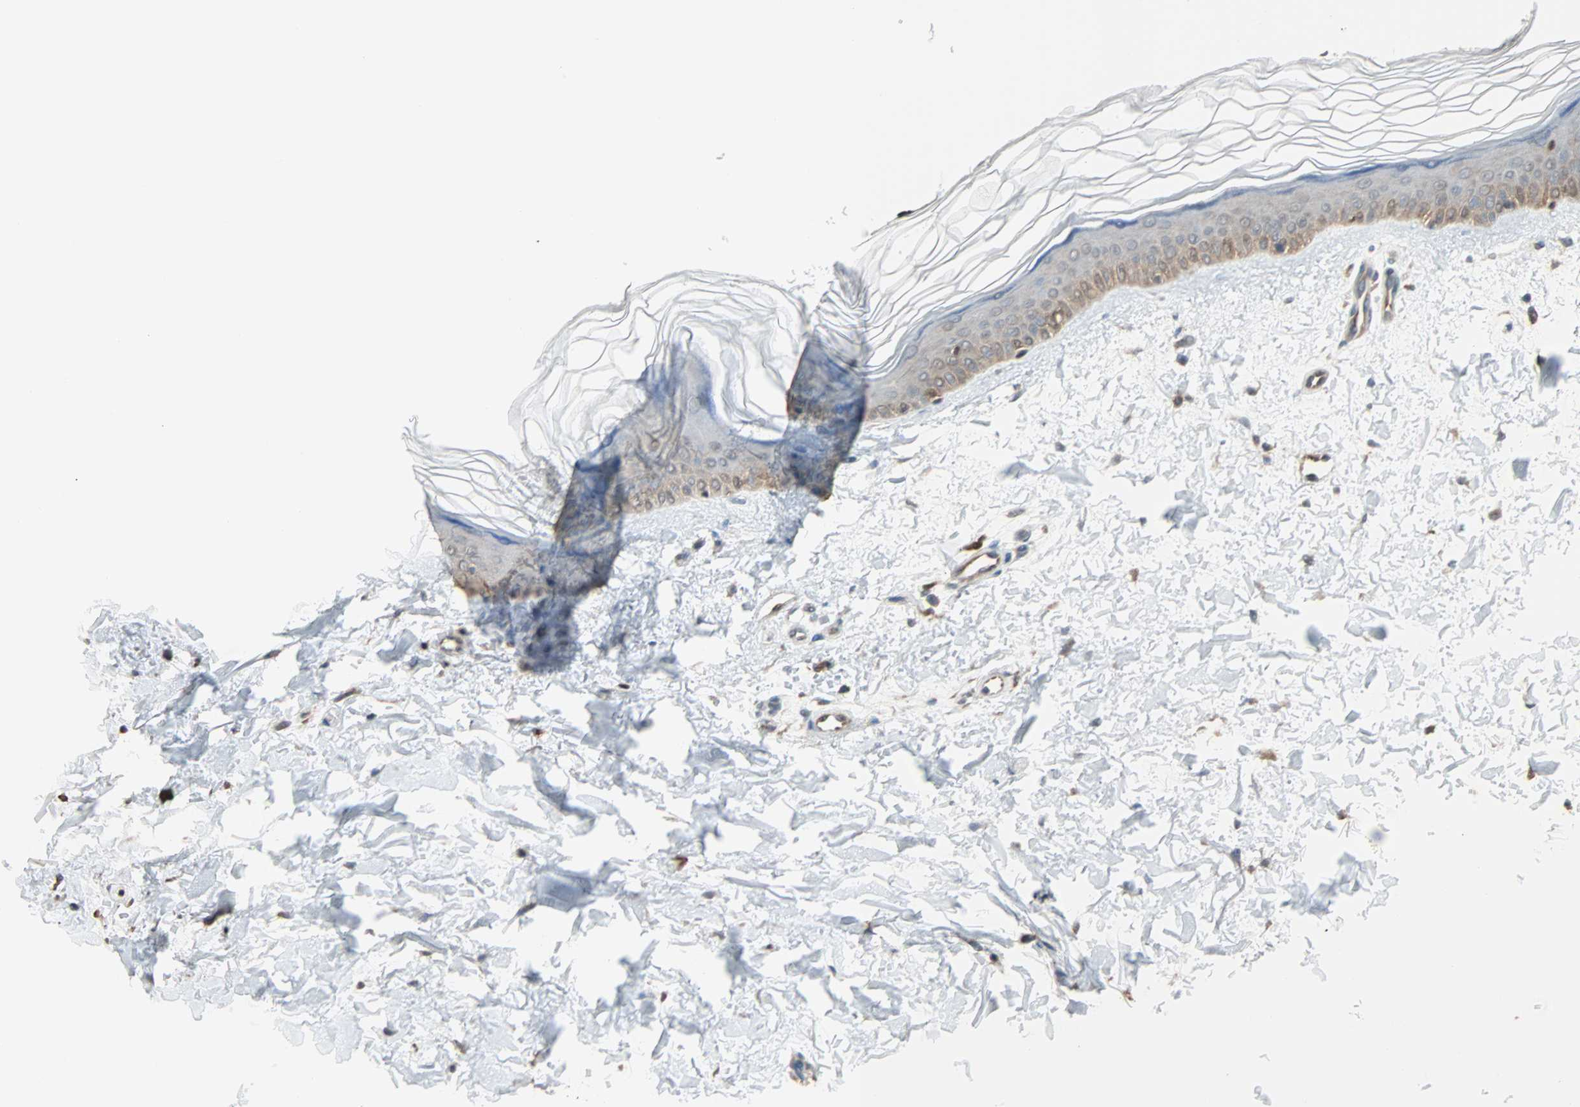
{"staining": {"intensity": "negative", "quantity": "none", "location": "none"}, "tissue": "skin", "cell_type": "Fibroblasts", "image_type": "normal", "snomed": [{"axis": "morphology", "description": "Normal tissue, NOS"}, {"axis": "topography", "description": "Skin"}], "caption": "Skin stained for a protein using immunohistochemistry (IHC) reveals no positivity fibroblasts.", "gene": "PRDX1", "patient": {"sex": "female", "age": 19}}